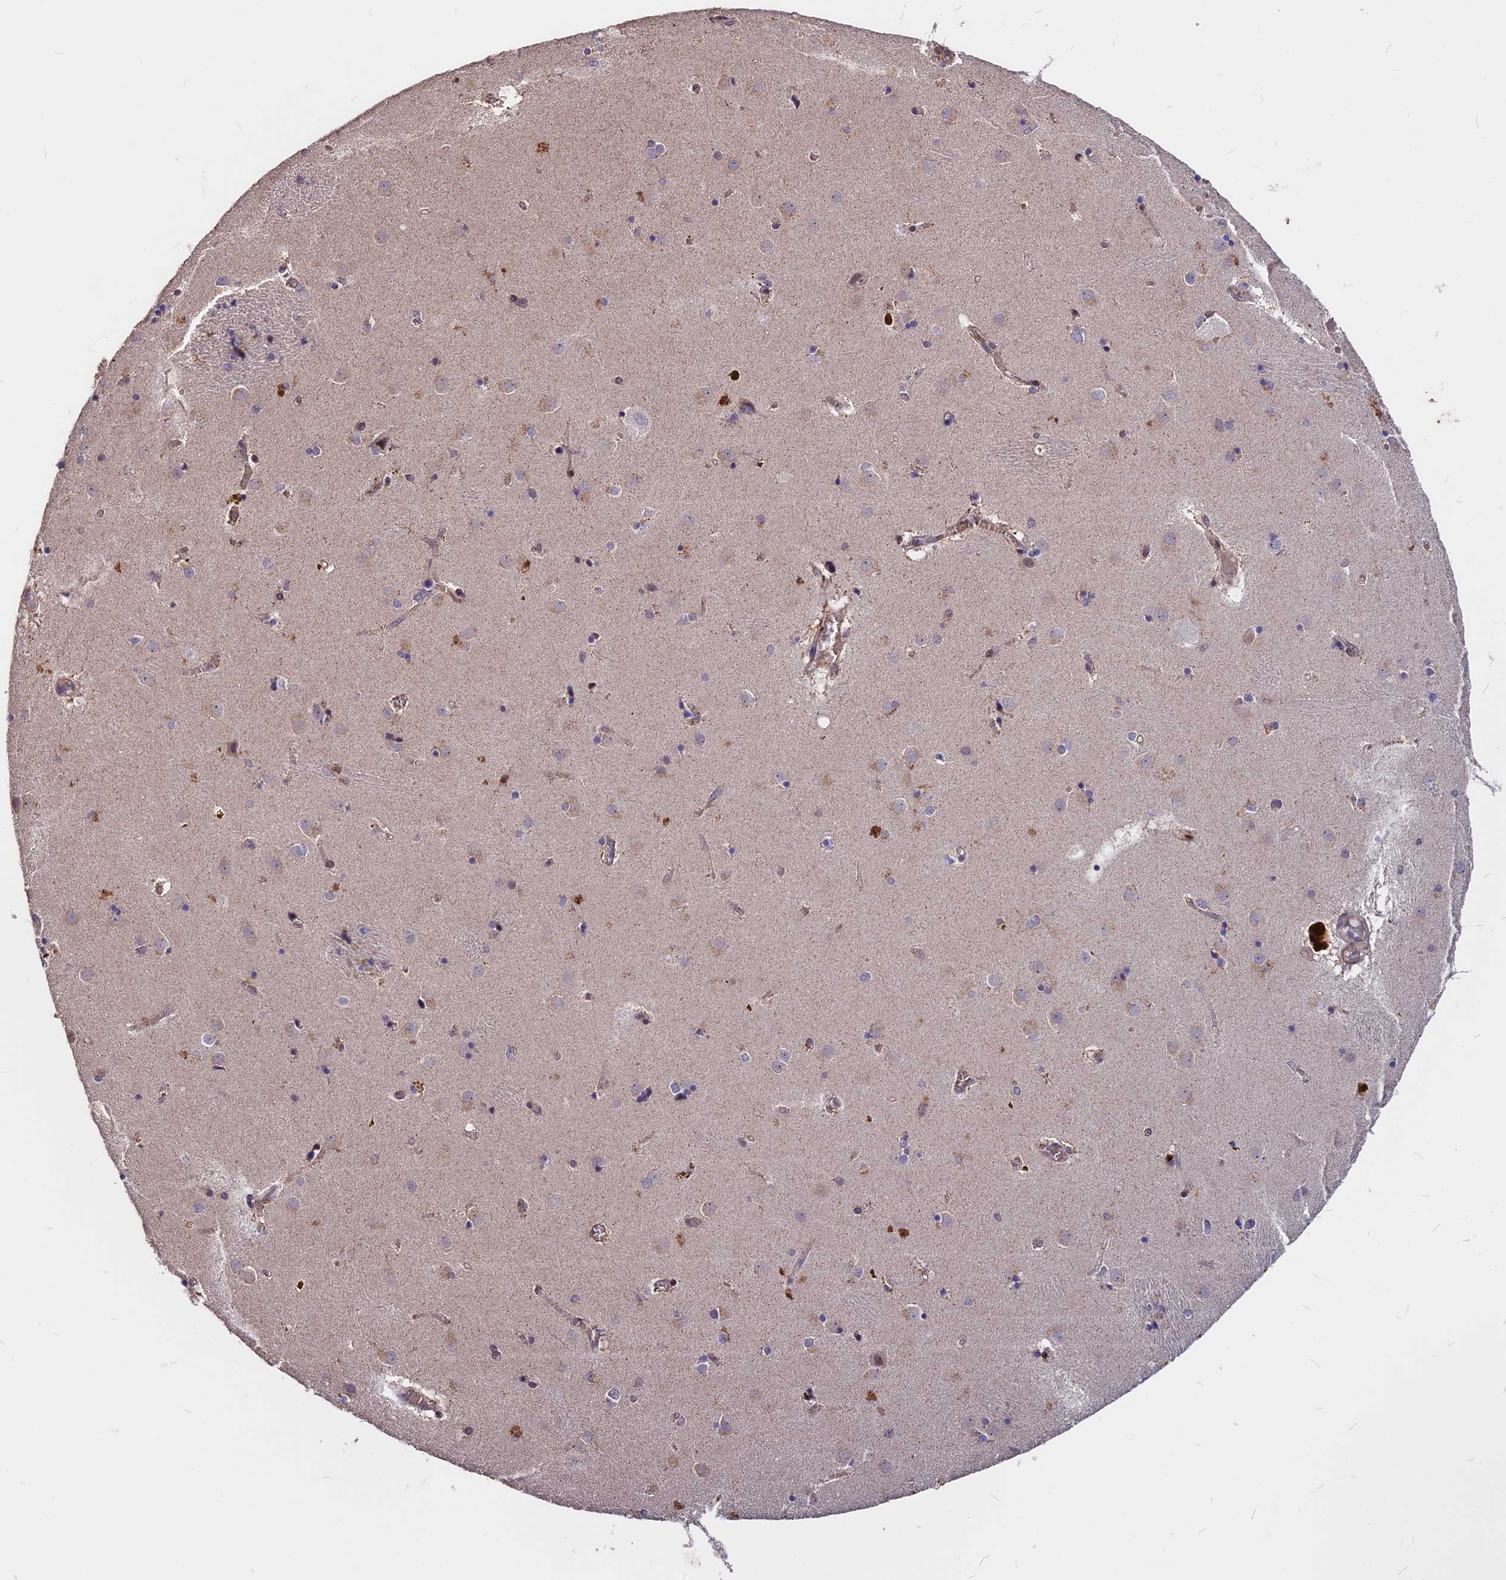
{"staining": {"intensity": "negative", "quantity": "none", "location": "none"}, "tissue": "caudate", "cell_type": "Glial cells", "image_type": "normal", "snomed": [{"axis": "morphology", "description": "Normal tissue, NOS"}, {"axis": "topography", "description": "Lateral ventricle wall"}], "caption": "Immunohistochemical staining of normal human caudate exhibits no significant staining in glial cells.", "gene": "ZC3H10", "patient": {"sex": "male", "age": 70}}